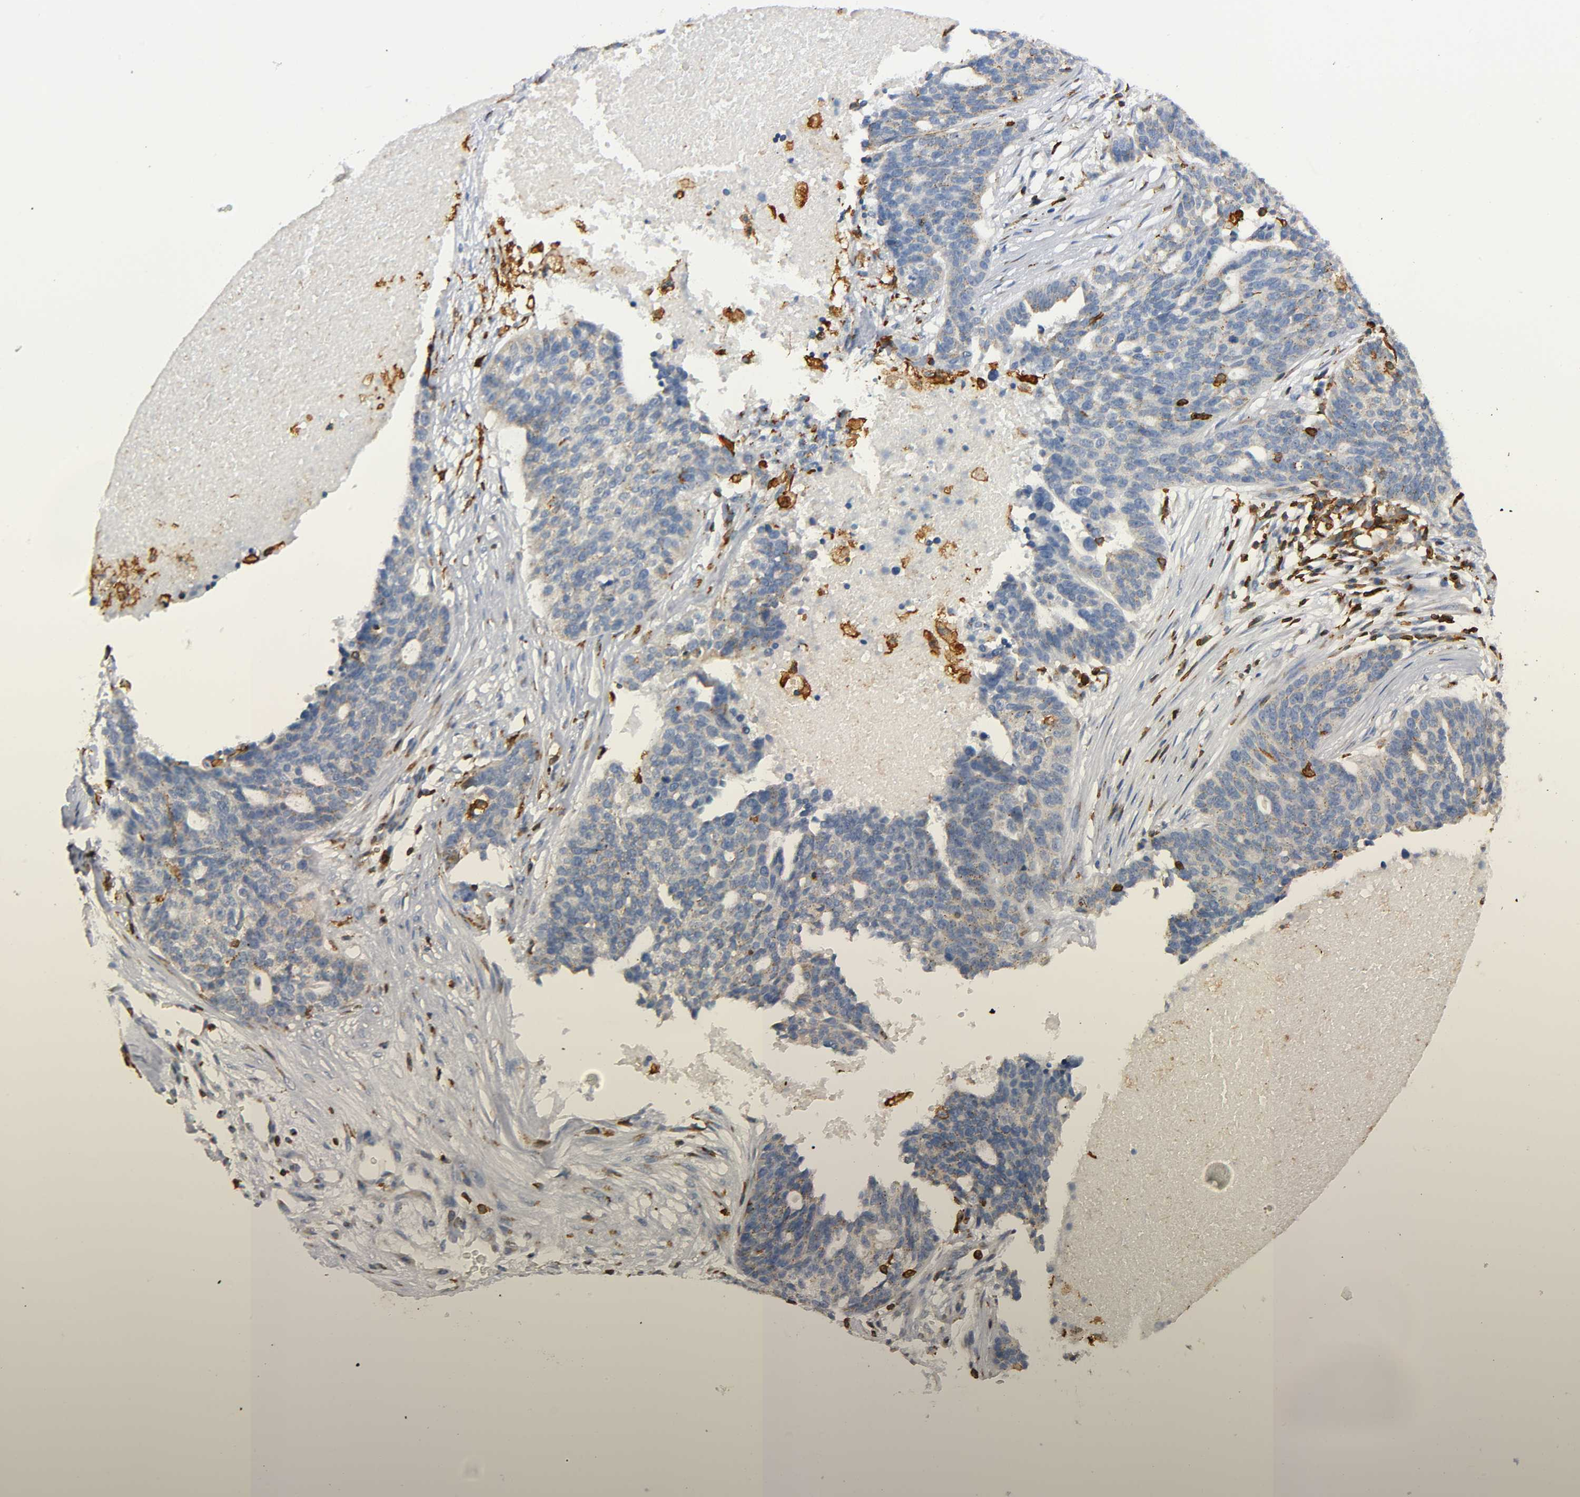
{"staining": {"intensity": "weak", "quantity": "25%-75%", "location": "cytoplasmic/membranous"}, "tissue": "ovarian cancer", "cell_type": "Tumor cells", "image_type": "cancer", "snomed": [{"axis": "morphology", "description": "Cystadenocarcinoma, serous, NOS"}, {"axis": "topography", "description": "Ovary"}], "caption": "Protein staining by immunohistochemistry (IHC) exhibits weak cytoplasmic/membranous expression in about 25%-75% of tumor cells in serous cystadenocarcinoma (ovarian). The protein of interest is stained brown, and the nuclei are stained in blue (DAB (3,3'-diaminobenzidine) IHC with brightfield microscopy, high magnification).", "gene": "CAPN10", "patient": {"sex": "female", "age": 59}}